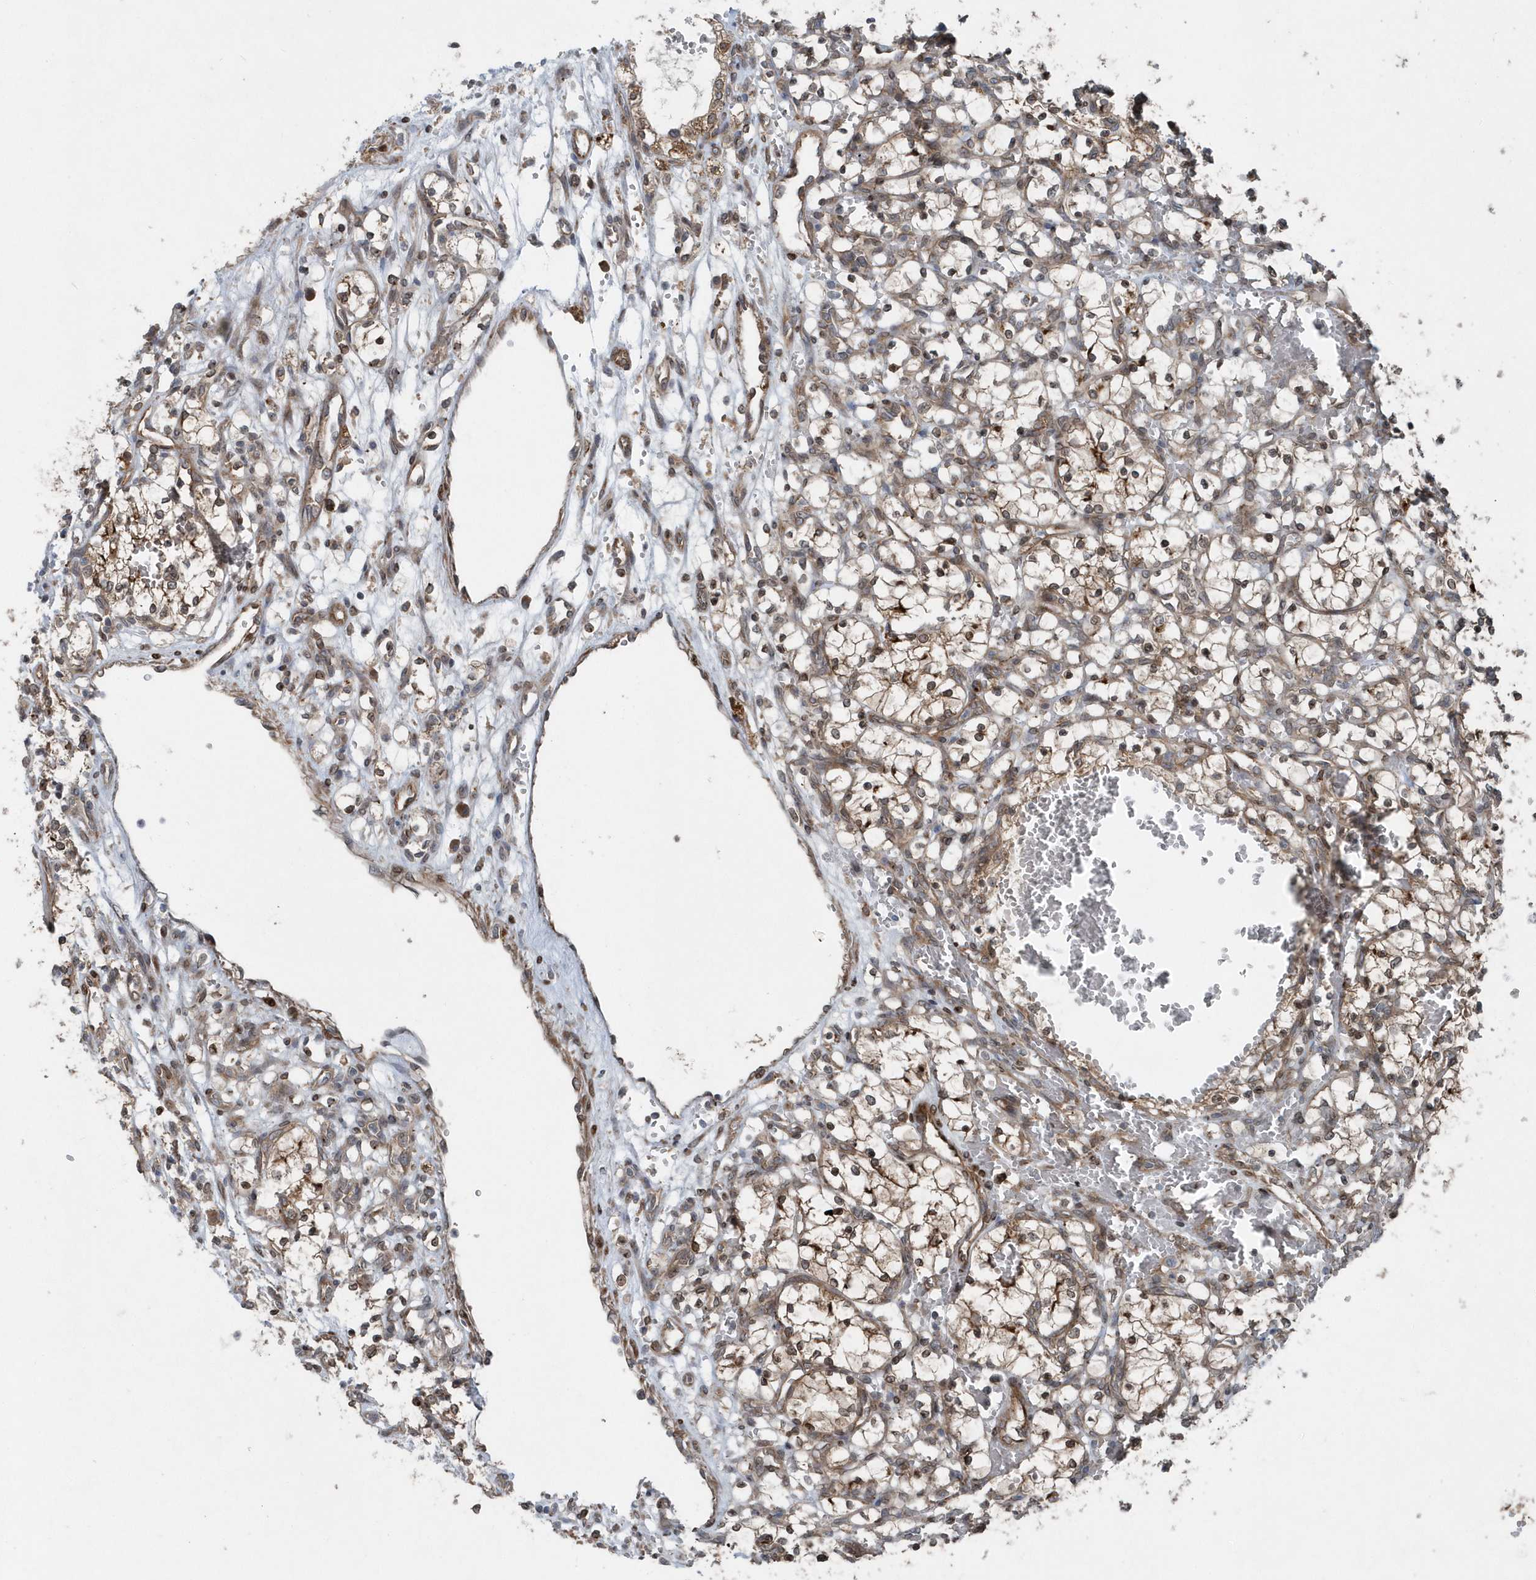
{"staining": {"intensity": "moderate", "quantity": ">75%", "location": "cytoplasmic/membranous"}, "tissue": "renal cancer", "cell_type": "Tumor cells", "image_type": "cancer", "snomed": [{"axis": "morphology", "description": "Adenocarcinoma, NOS"}, {"axis": "topography", "description": "Kidney"}], "caption": "IHC (DAB (3,3'-diaminobenzidine)) staining of human renal adenocarcinoma demonstrates moderate cytoplasmic/membranous protein positivity in approximately >75% of tumor cells.", "gene": "MCC", "patient": {"sex": "female", "age": 69}}